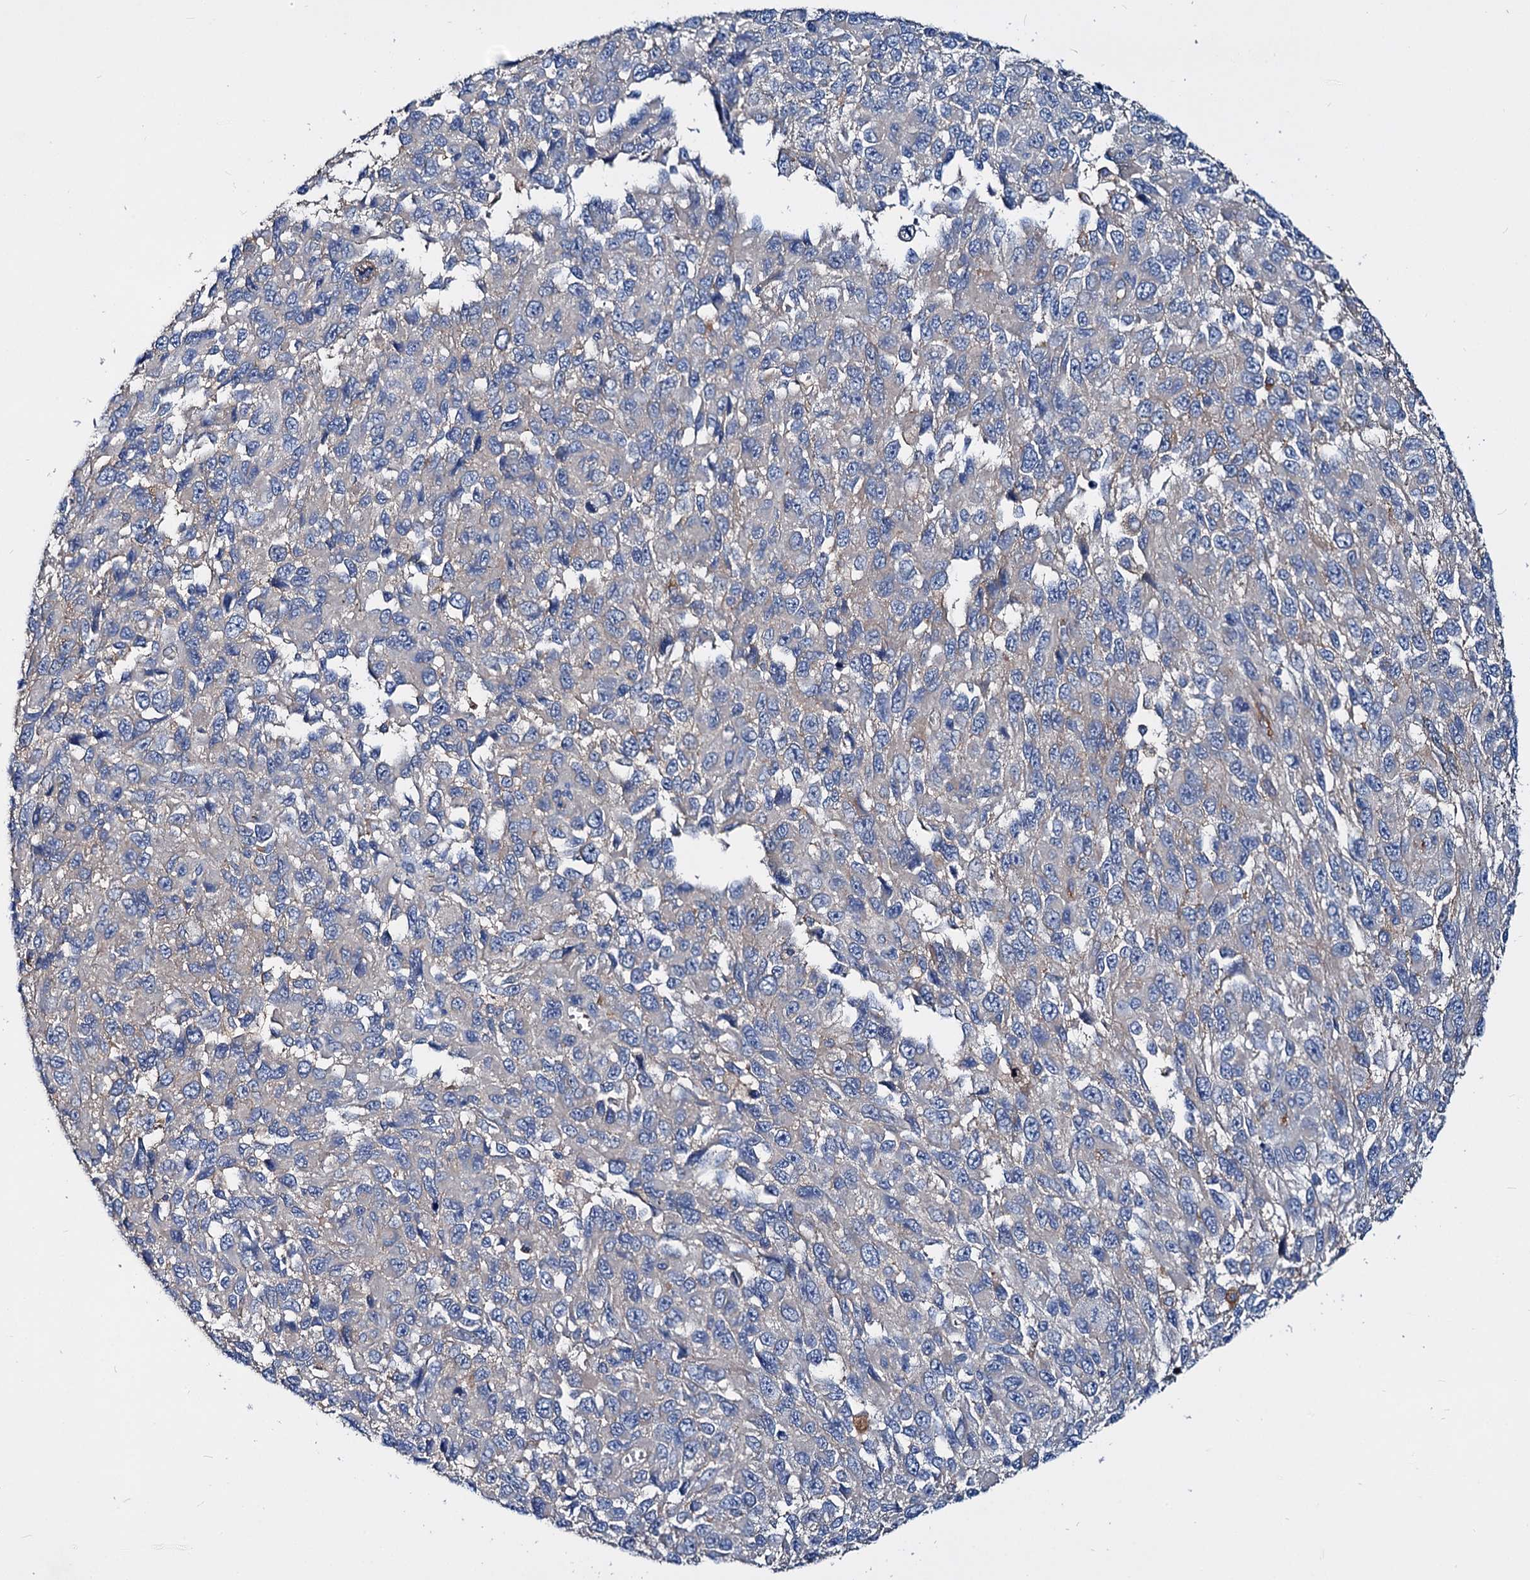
{"staining": {"intensity": "negative", "quantity": "none", "location": "none"}, "tissue": "melanoma", "cell_type": "Tumor cells", "image_type": "cancer", "snomed": [{"axis": "morphology", "description": "Normal tissue, NOS"}, {"axis": "morphology", "description": "Malignant melanoma, NOS"}, {"axis": "topography", "description": "Skin"}], "caption": "Immunohistochemistry of melanoma demonstrates no staining in tumor cells.", "gene": "ACY3", "patient": {"sex": "female", "age": 96}}